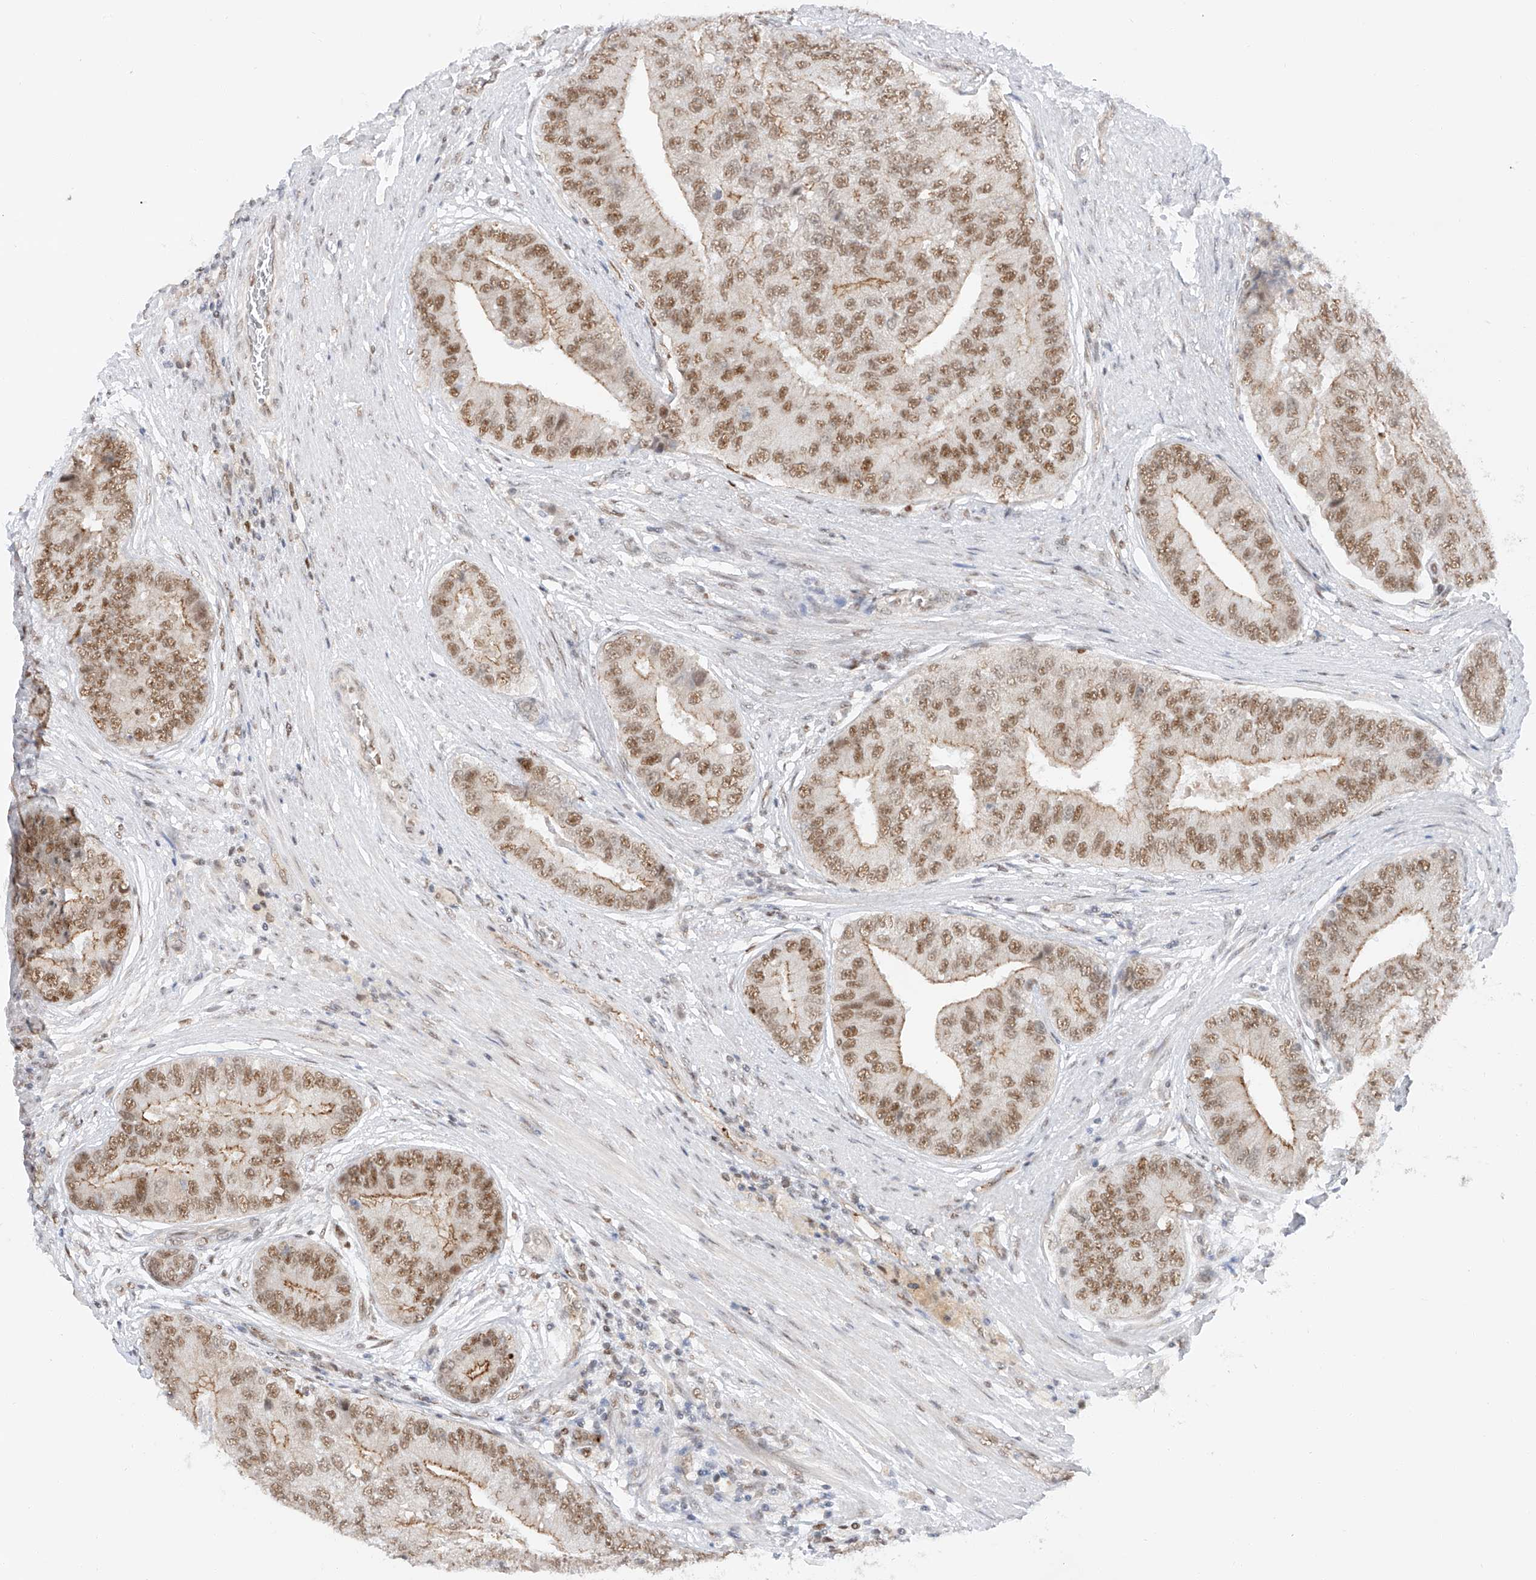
{"staining": {"intensity": "moderate", "quantity": ">75%", "location": "cytoplasmic/membranous,nuclear"}, "tissue": "prostate cancer", "cell_type": "Tumor cells", "image_type": "cancer", "snomed": [{"axis": "morphology", "description": "Adenocarcinoma, High grade"}, {"axis": "topography", "description": "Prostate"}], "caption": "The micrograph shows immunohistochemical staining of high-grade adenocarcinoma (prostate). There is moderate cytoplasmic/membranous and nuclear positivity is identified in about >75% of tumor cells.", "gene": "POGK", "patient": {"sex": "male", "age": 70}}